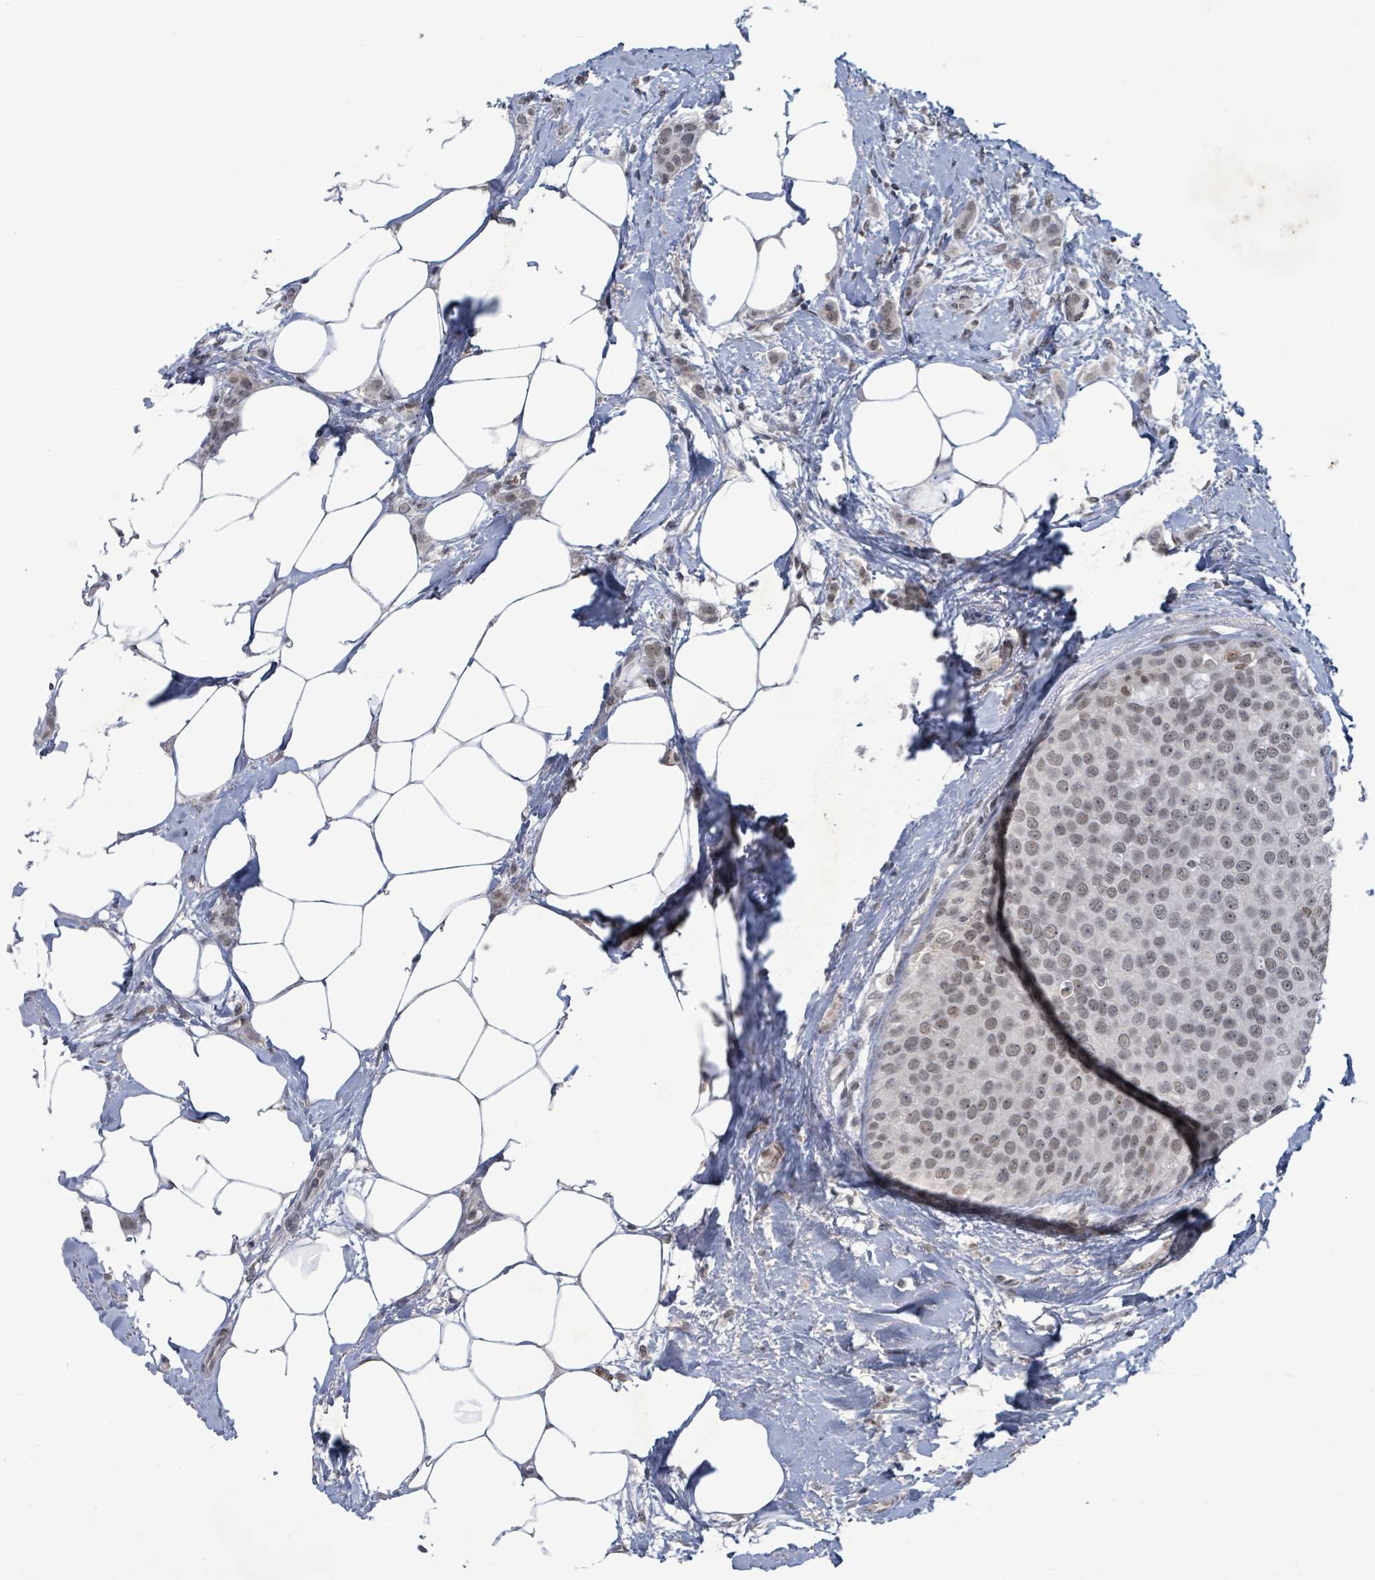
{"staining": {"intensity": "weak", "quantity": "25%-75%", "location": "nuclear"}, "tissue": "breast cancer", "cell_type": "Tumor cells", "image_type": "cancer", "snomed": [{"axis": "morphology", "description": "Duct carcinoma"}, {"axis": "topography", "description": "Breast"}], "caption": "A low amount of weak nuclear staining is seen in approximately 25%-75% of tumor cells in breast invasive ductal carcinoma tissue.", "gene": "BANP", "patient": {"sex": "female", "age": 72}}